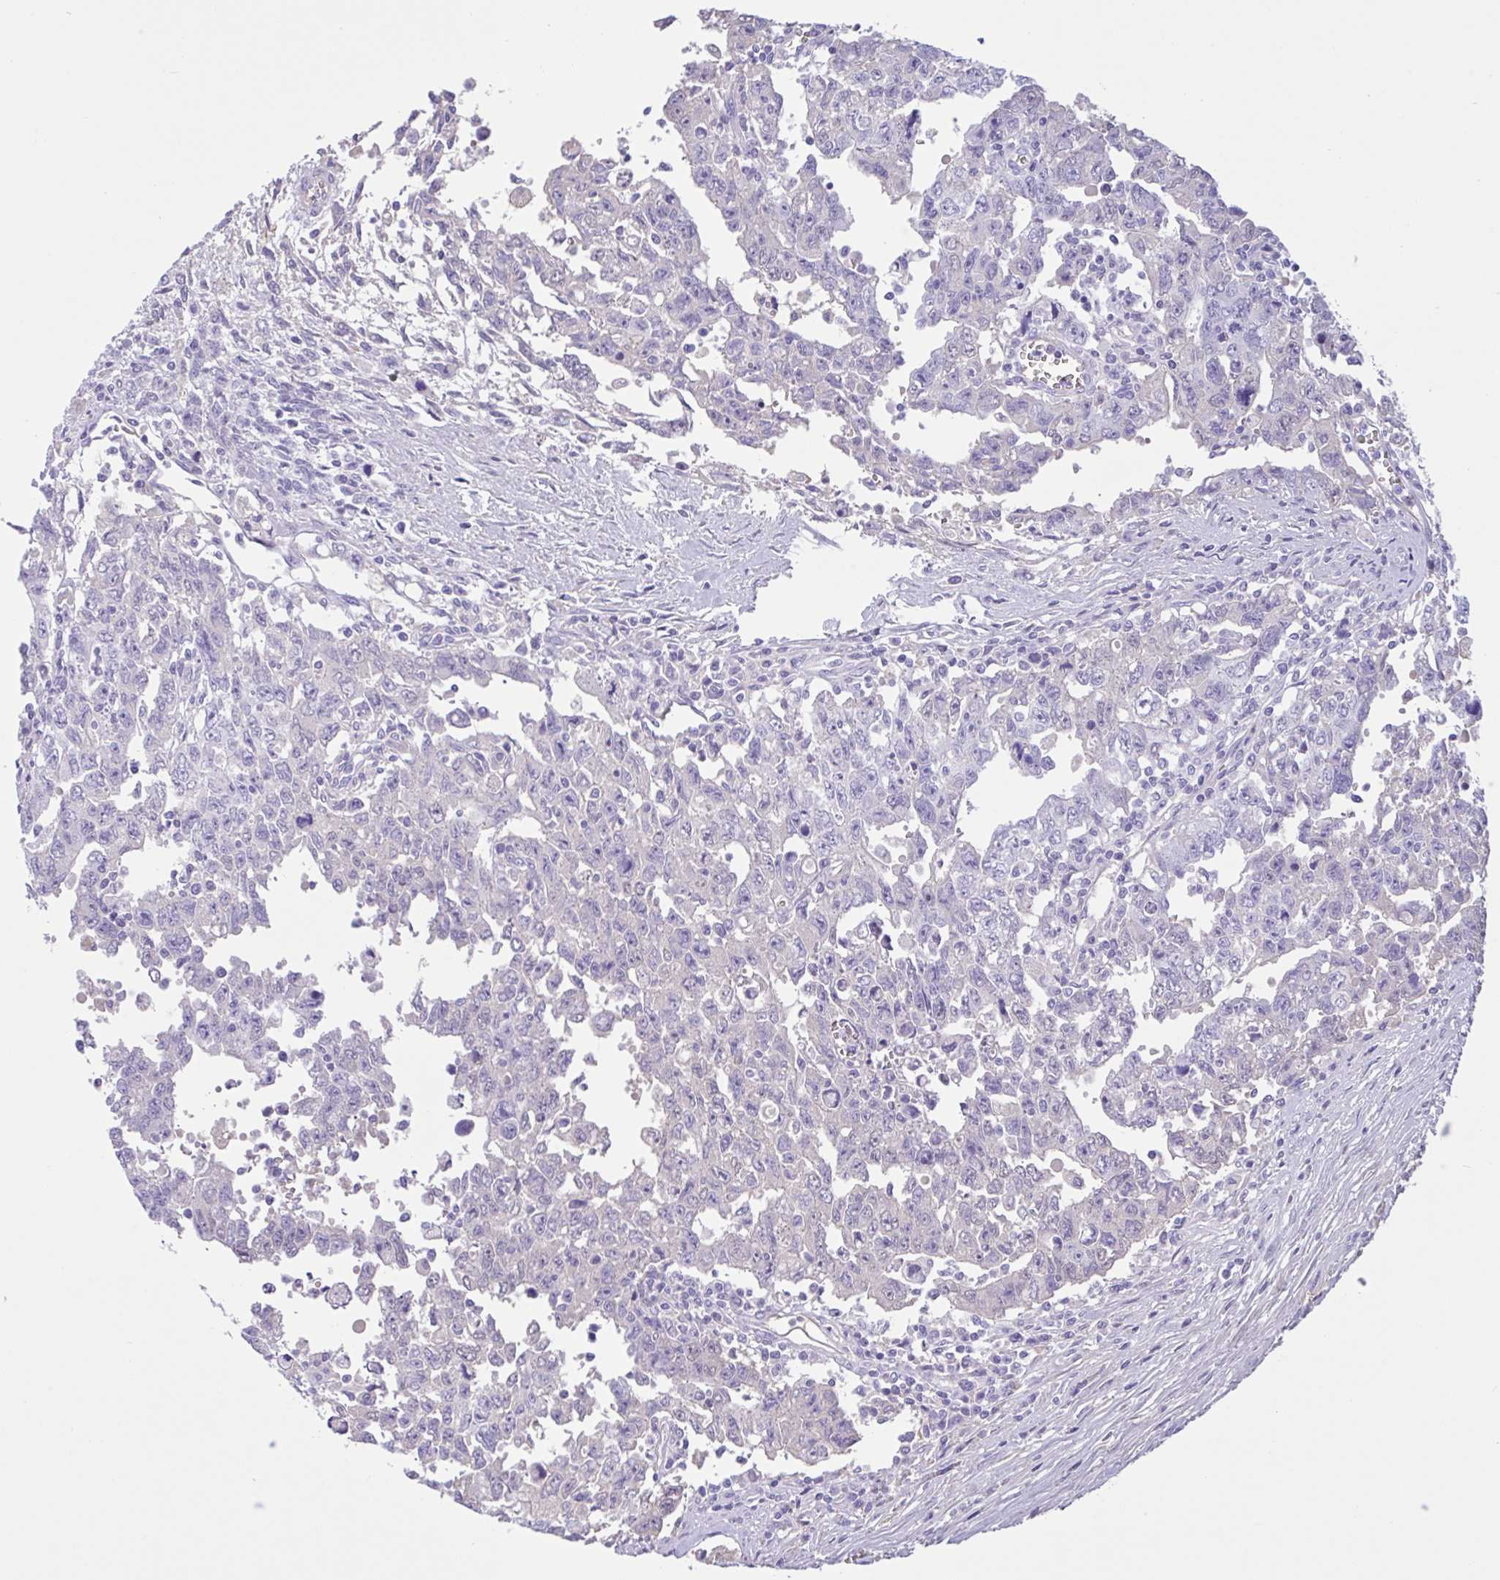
{"staining": {"intensity": "weak", "quantity": "<25%", "location": "cytoplasmic/membranous"}, "tissue": "testis cancer", "cell_type": "Tumor cells", "image_type": "cancer", "snomed": [{"axis": "morphology", "description": "Carcinoma, Embryonal, NOS"}, {"axis": "topography", "description": "Testis"}], "caption": "Human testis embryonal carcinoma stained for a protein using IHC reveals no expression in tumor cells.", "gene": "LARGE2", "patient": {"sex": "male", "age": 24}}